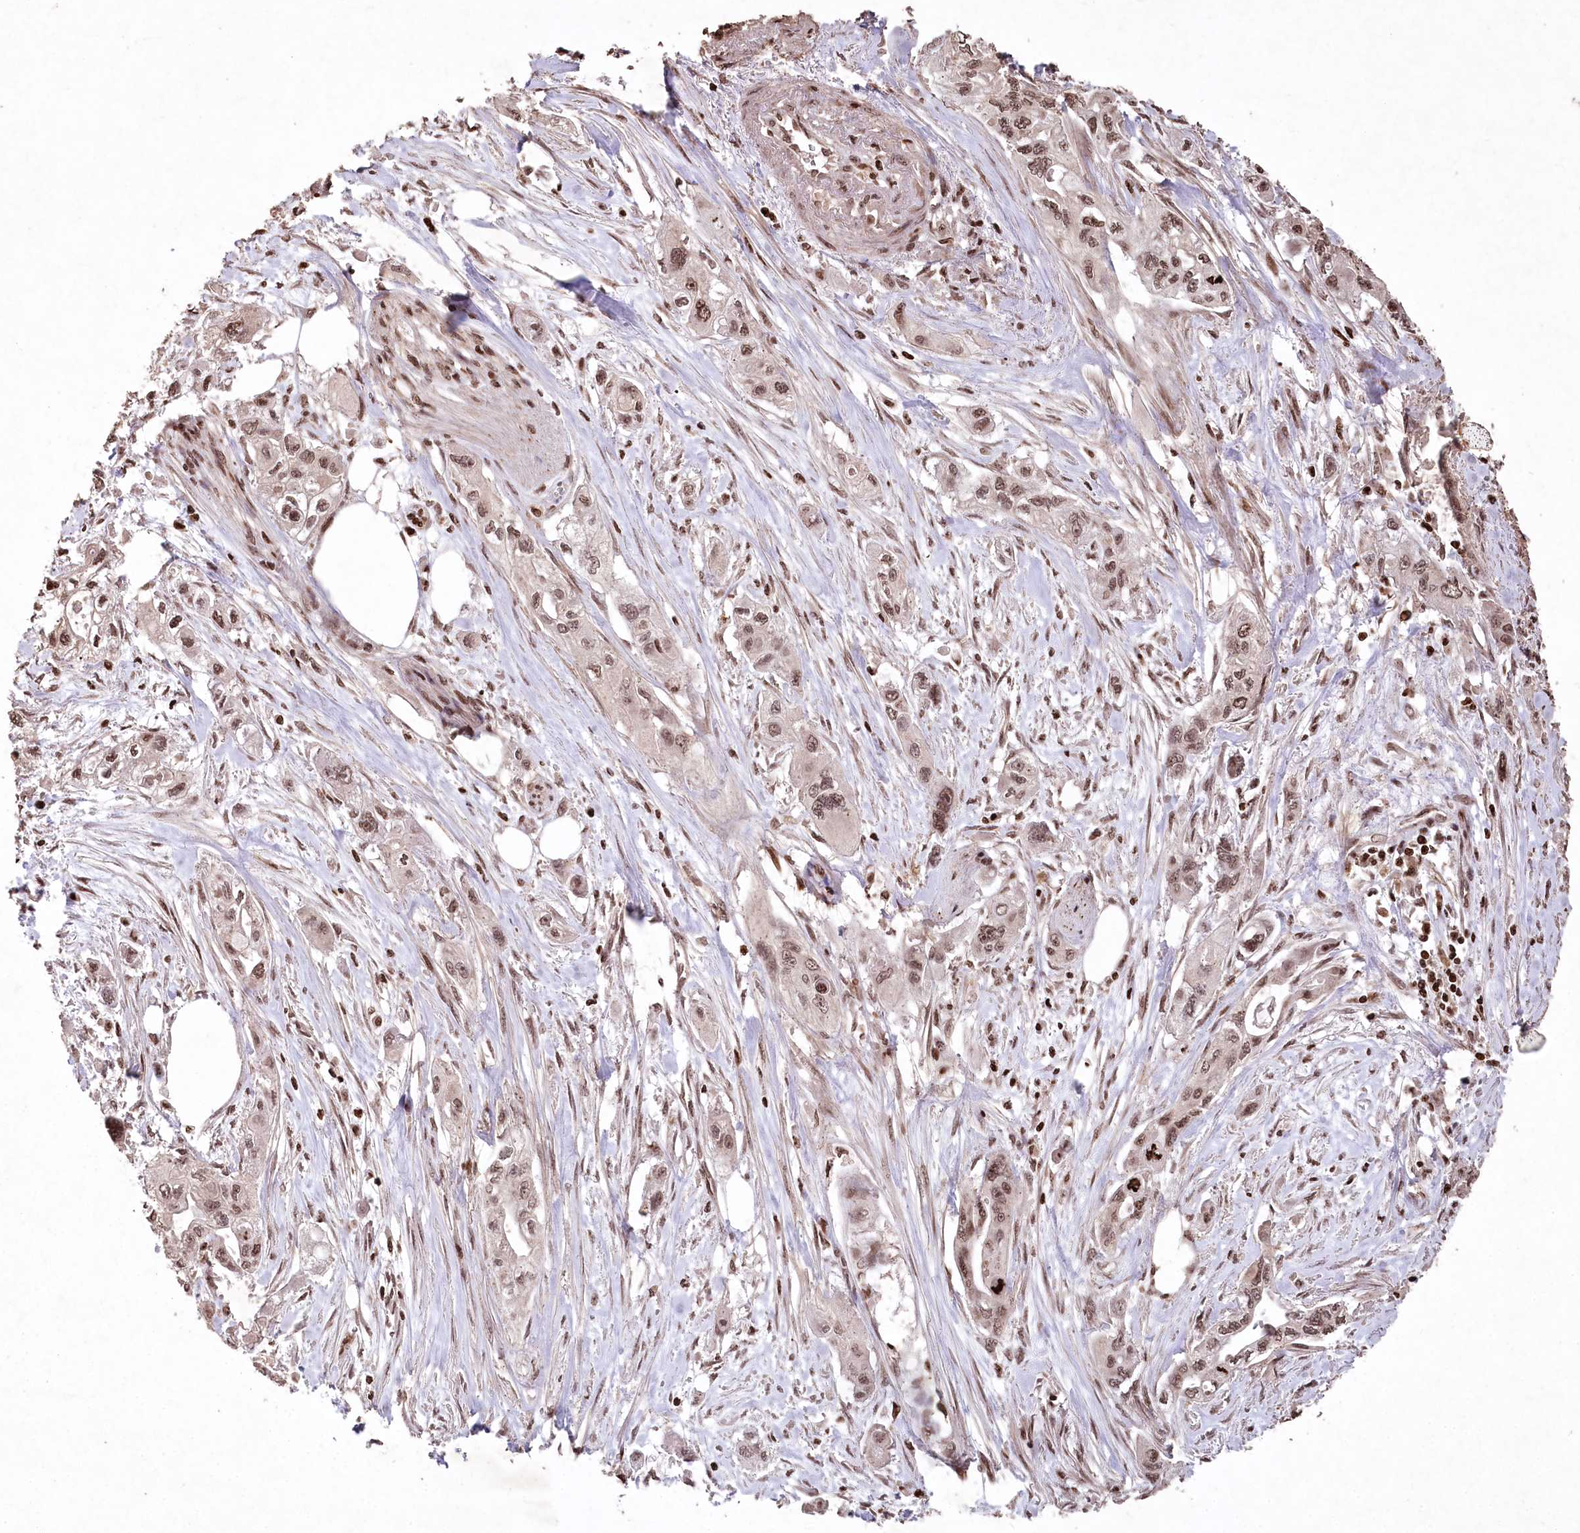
{"staining": {"intensity": "moderate", "quantity": ">75%", "location": "nuclear"}, "tissue": "pancreatic cancer", "cell_type": "Tumor cells", "image_type": "cancer", "snomed": [{"axis": "morphology", "description": "Adenocarcinoma, NOS"}, {"axis": "topography", "description": "Pancreas"}], "caption": "The image demonstrates immunohistochemical staining of pancreatic cancer (adenocarcinoma). There is moderate nuclear staining is present in approximately >75% of tumor cells.", "gene": "CCSER2", "patient": {"sex": "male", "age": 75}}